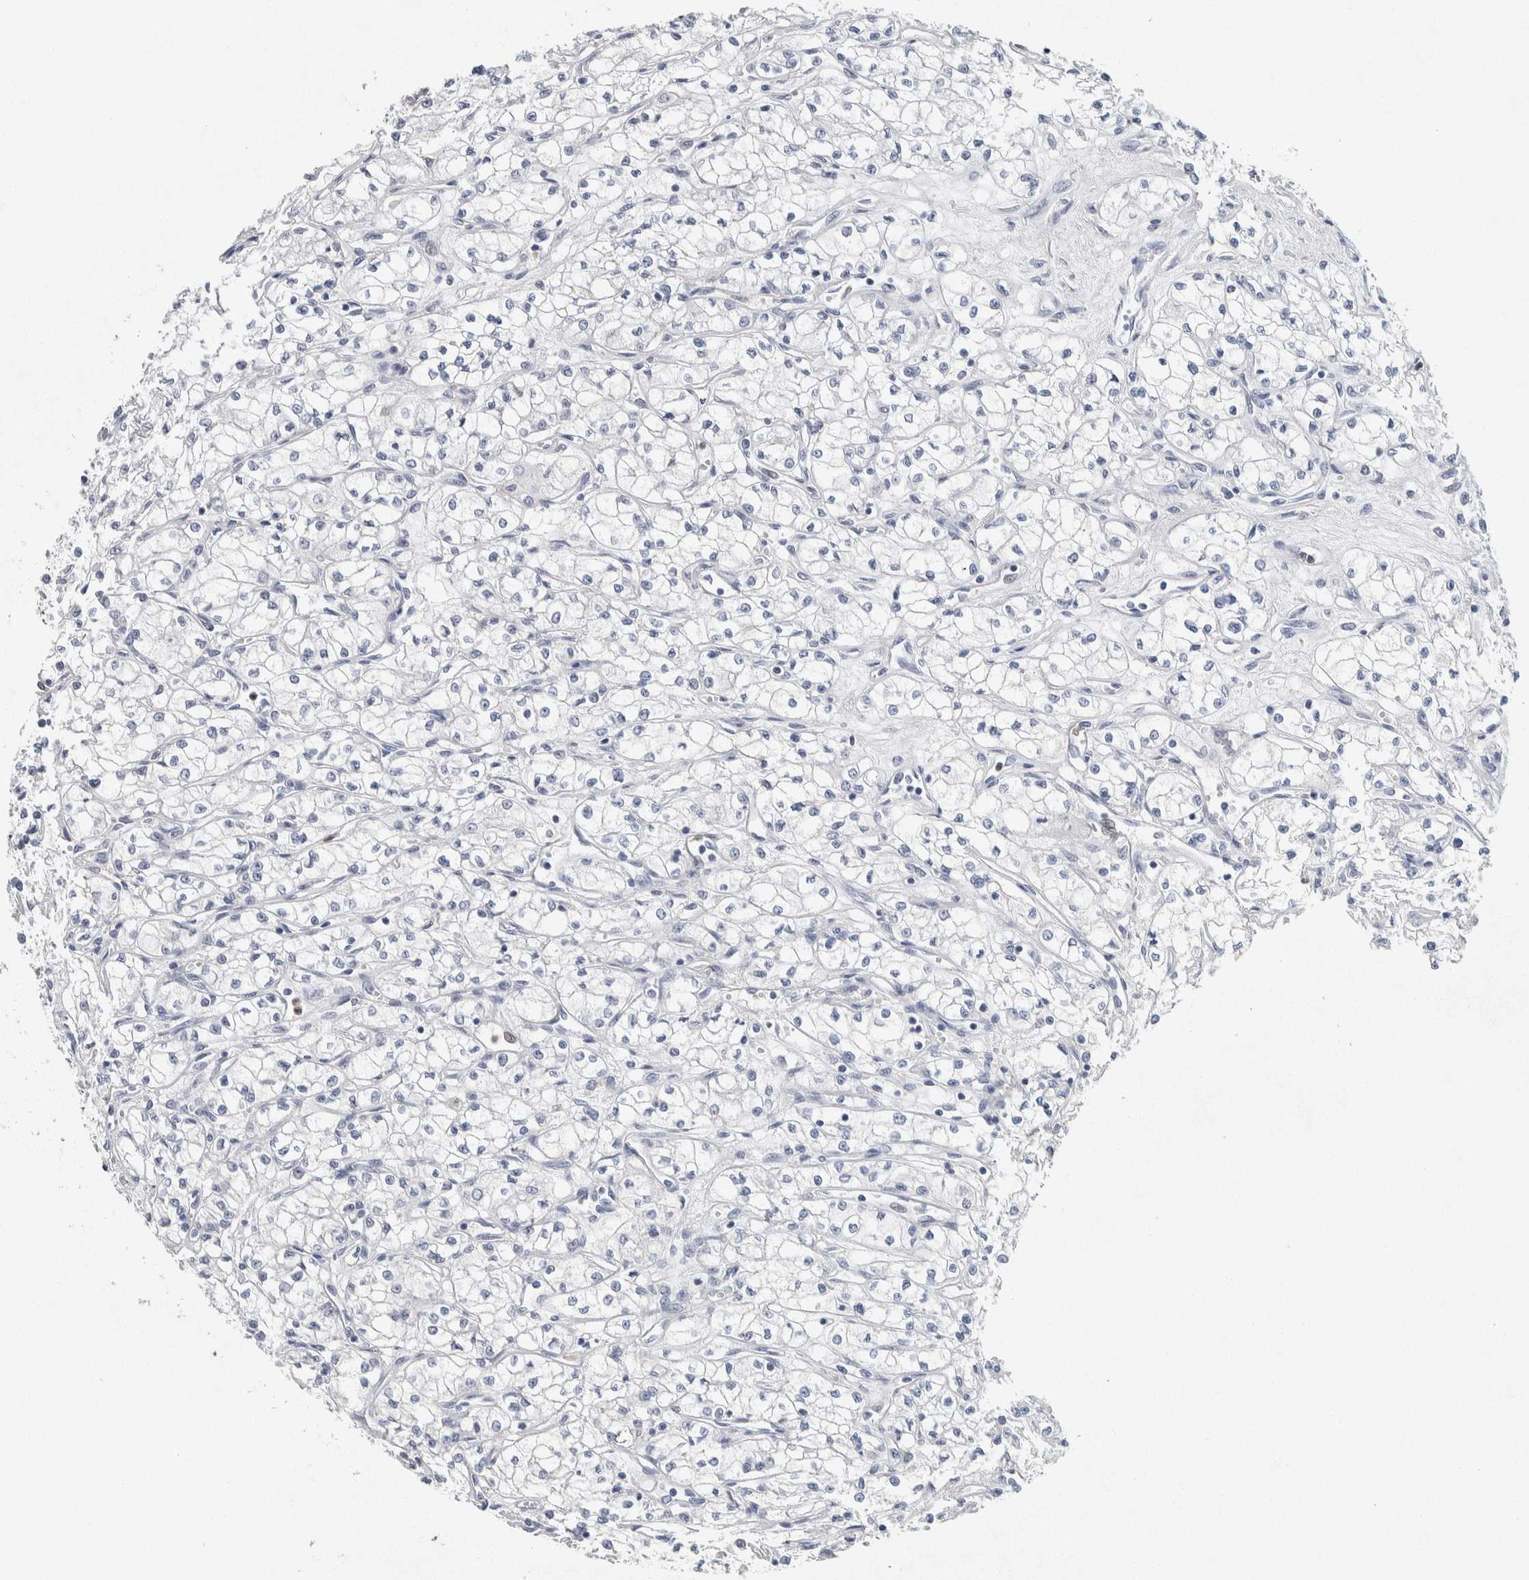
{"staining": {"intensity": "negative", "quantity": "none", "location": "none"}, "tissue": "renal cancer", "cell_type": "Tumor cells", "image_type": "cancer", "snomed": [{"axis": "morphology", "description": "Normal tissue, NOS"}, {"axis": "morphology", "description": "Adenocarcinoma, NOS"}, {"axis": "topography", "description": "Kidney"}], "caption": "Immunohistochemistry image of neoplastic tissue: renal adenocarcinoma stained with DAB shows no significant protein expression in tumor cells.", "gene": "NCF2", "patient": {"sex": "male", "age": 59}}